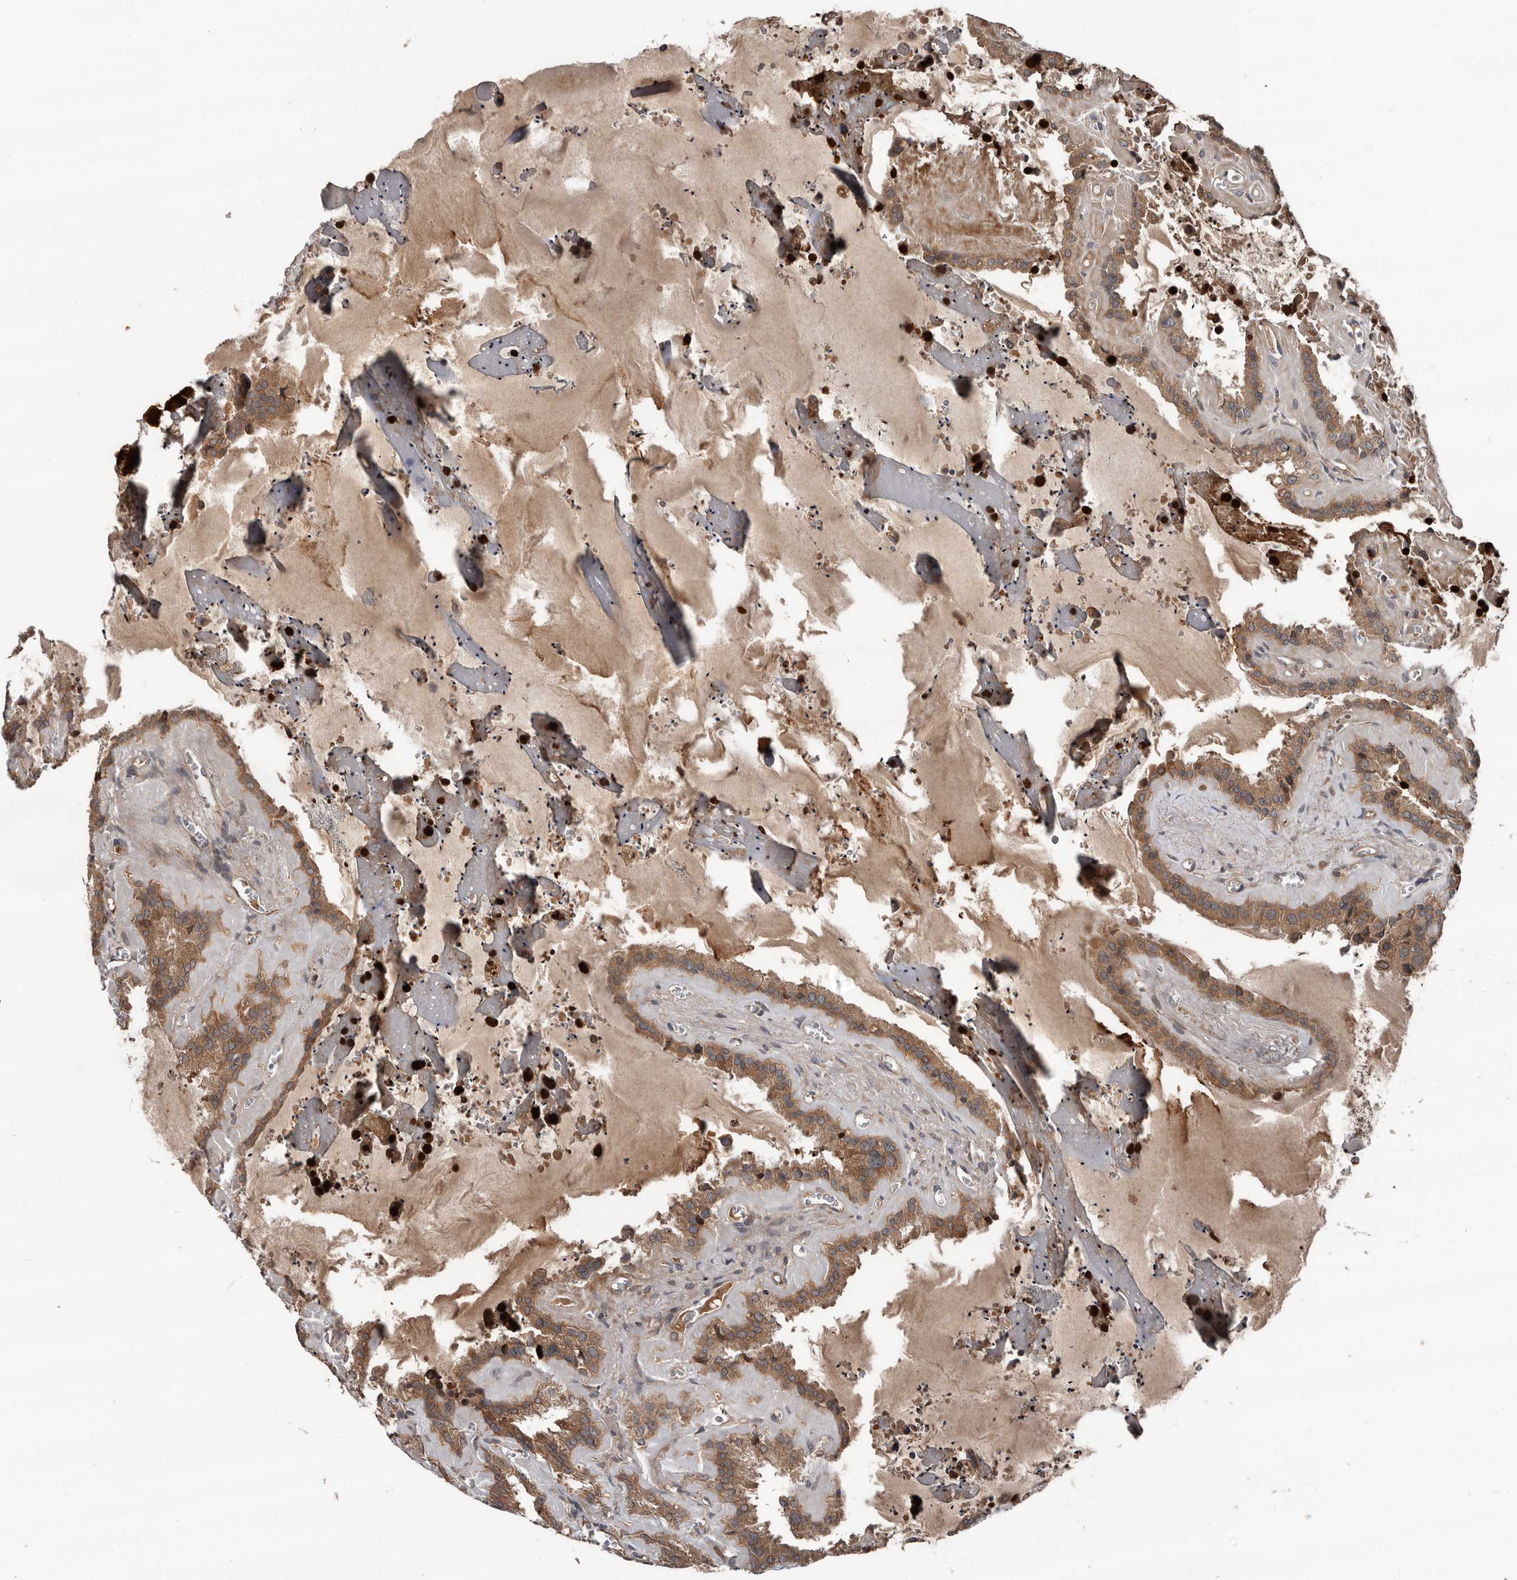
{"staining": {"intensity": "moderate", "quantity": ">75%", "location": "cytoplasmic/membranous"}, "tissue": "seminal vesicle", "cell_type": "Glandular cells", "image_type": "normal", "snomed": [{"axis": "morphology", "description": "Normal tissue, NOS"}, {"axis": "topography", "description": "Prostate"}, {"axis": "topography", "description": "Seminal veicle"}], "caption": "Brown immunohistochemical staining in normal human seminal vesicle shows moderate cytoplasmic/membranous expression in about >75% of glandular cells.", "gene": "DNAJB4", "patient": {"sex": "male", "age": 59}}